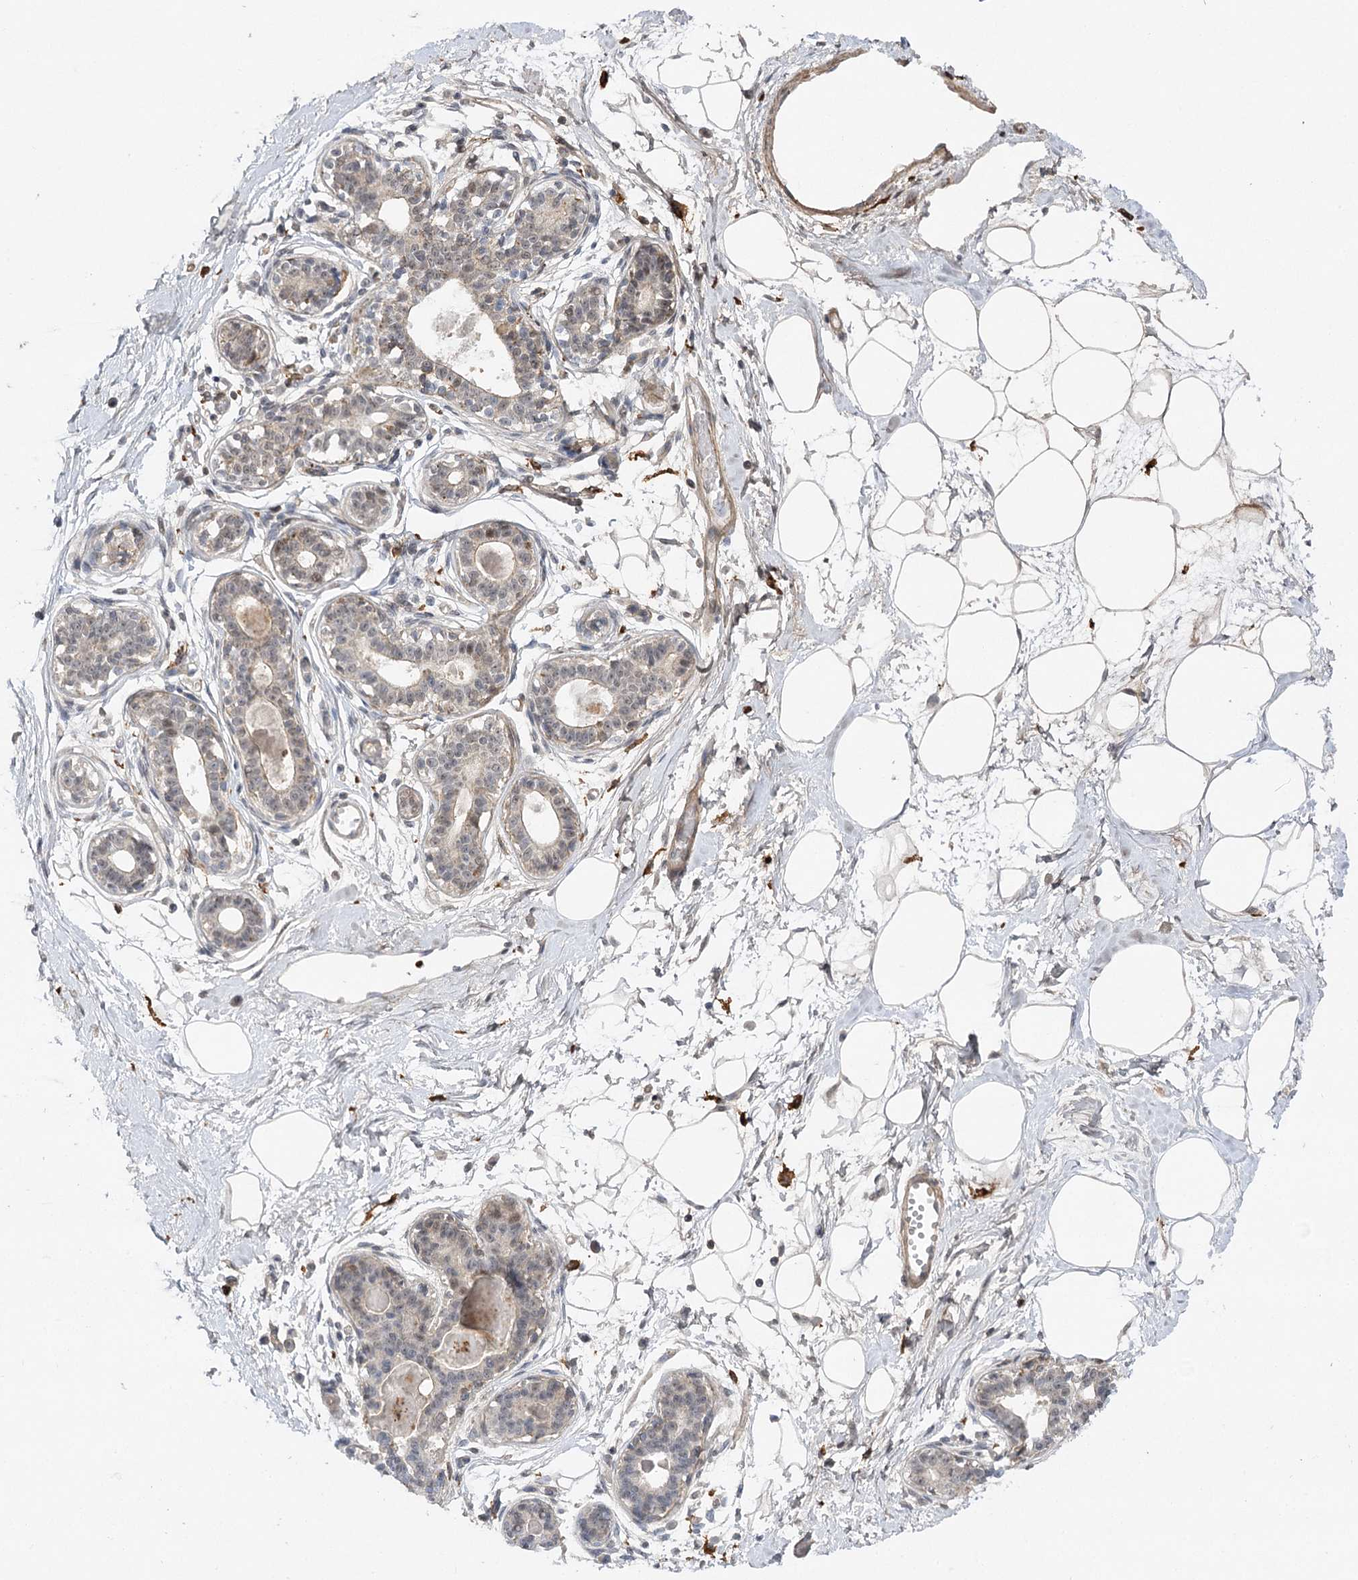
{"staining": {"intensity": "negative", "quantity": "none", "location": "none"}, "tissue": "breast", "cell_type": "Adipocytes", "image_type": "normal", "snomed": [{"axis": "morphology", "description": "Normal tissue, NOS"}, {"axis": "topography", "description": "Breast"}], "caption": "Immunohistochemistry (IHC) photomicrograph of benign breast: human breast stained with DAB exhibits no significant protein positivity in adipocytes. (DAB (3,3'-diaminobenzidine) IHC visualized using brightfield microscopy, high magnification).", "gene": "OBSL1", "patient": {"sex": "female", "age": 45}}